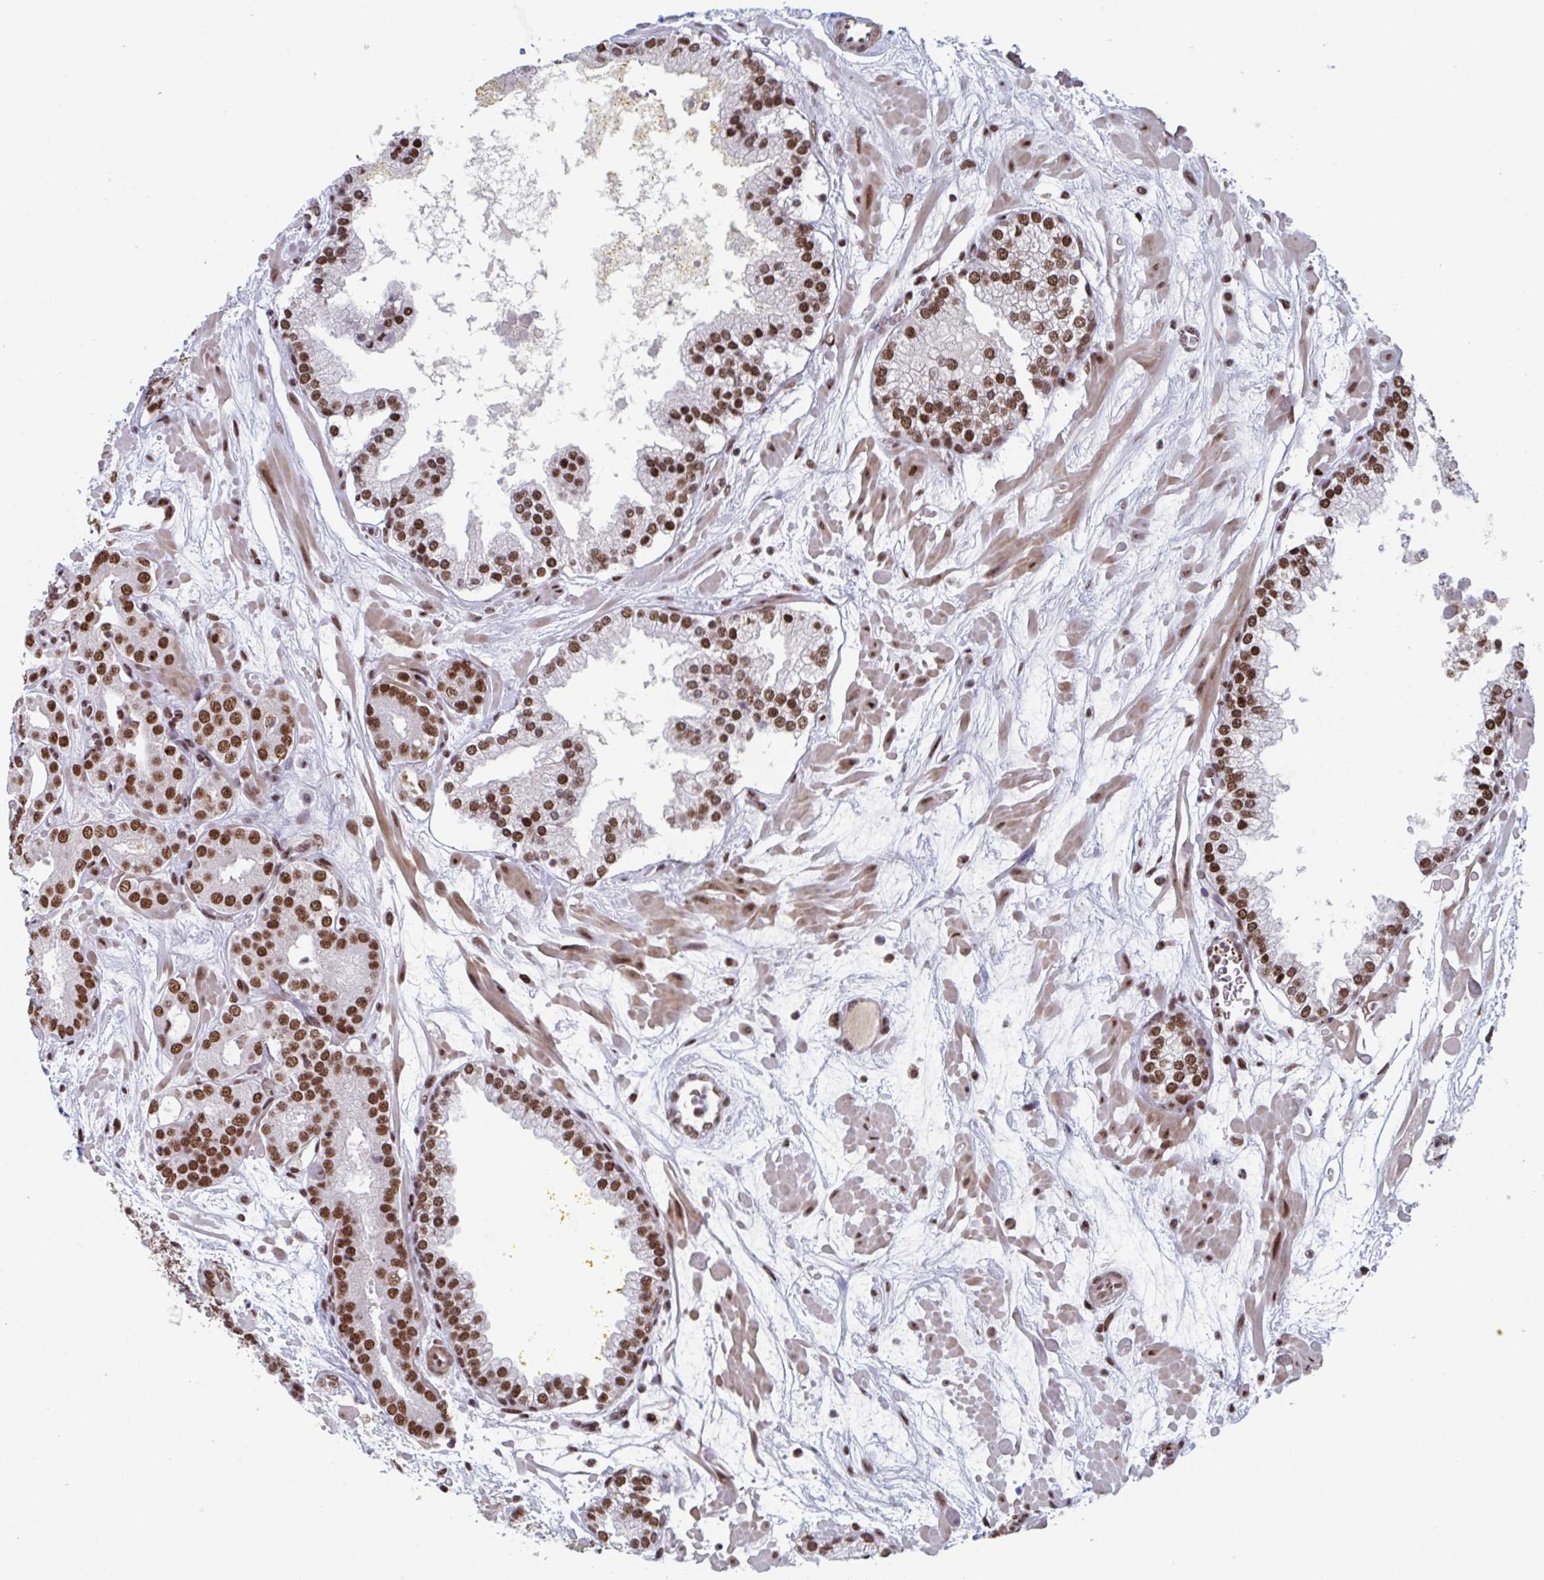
{"staining": {"intensity": "strong", "quantity": ">75%", "location": "nuclear"}, "tissue": "prostate cancer", "cell_type": "Tumor cells", "image_type": "cancer", "snomed": [{"axis": "morphology", "description": "Adenocarcinoma, High grade"}, {"axis": "topography", "description": "Prostate"}], "caption": "A high-resolution micrograph shows IHC staining of prostate cancer (adenocarcinoma (high-grade)), which shows strong nuclear expression in about >75% of tumor cells.", "gene": "ZNF607", "patient": {"sex": "male", "age": 66}}